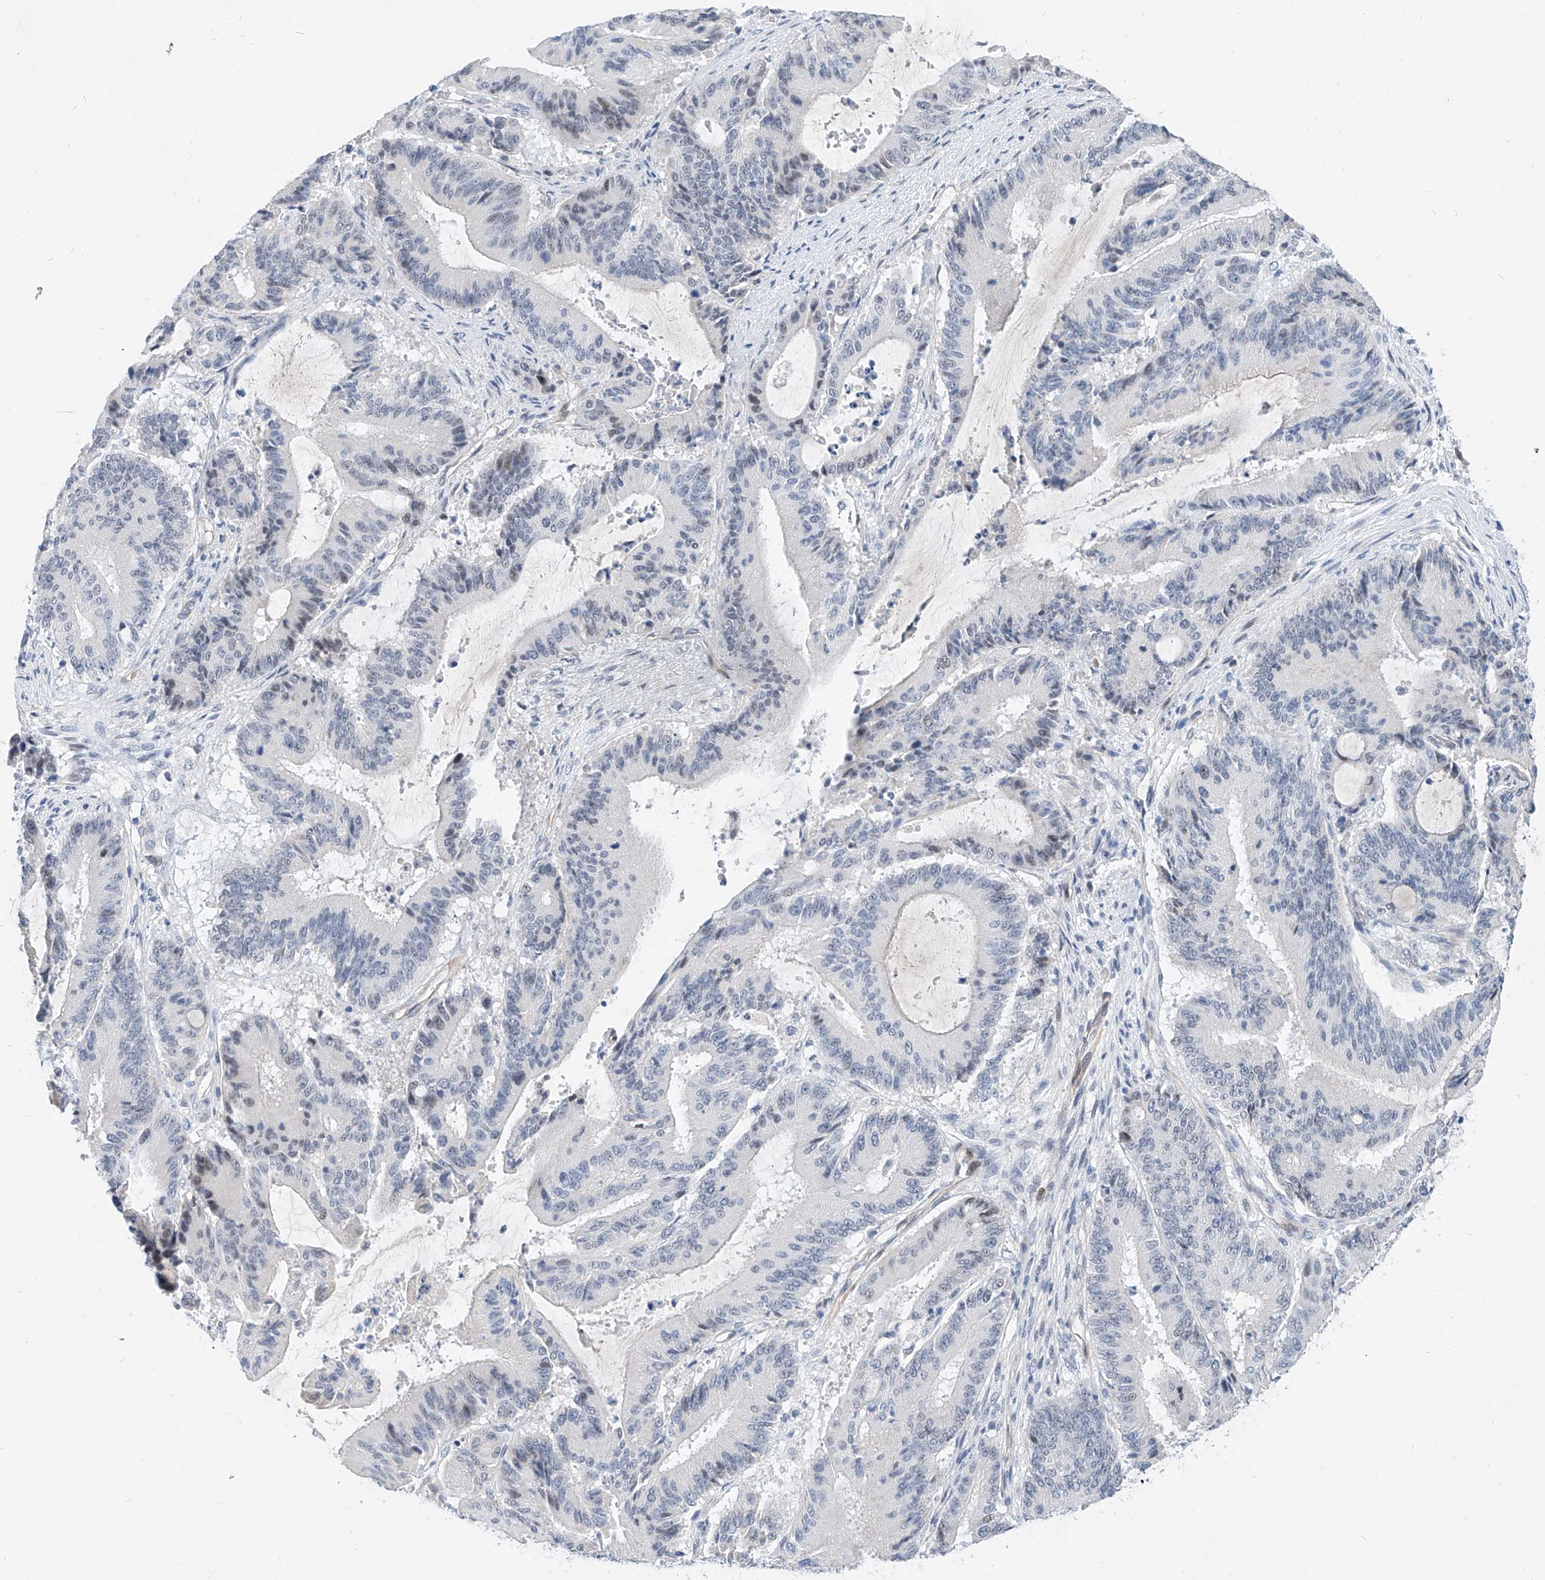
{"staining": {"intensity": "negative", "quantity": "none", "location": "none"}, "tissue": "liver cancer", "cell_type": "Tumor cells", "image_type": "cancer", "snomed": [{"axis": "morphology", "description": "Normal tissue, NOS"}, {"axis": "morphology", "description": "Cholangiocarcinoma"}, {"axis": "topography", "description": "Liver"}, {"axis": "topography", "description": "Peripheral nerve tissue"}], "caption": "Liver cancer was stained to show a protein in brown. There is no significant positivity in tumor cells.", "gene": "BPTF", "patient": {"sex": "female", "age": 73}}